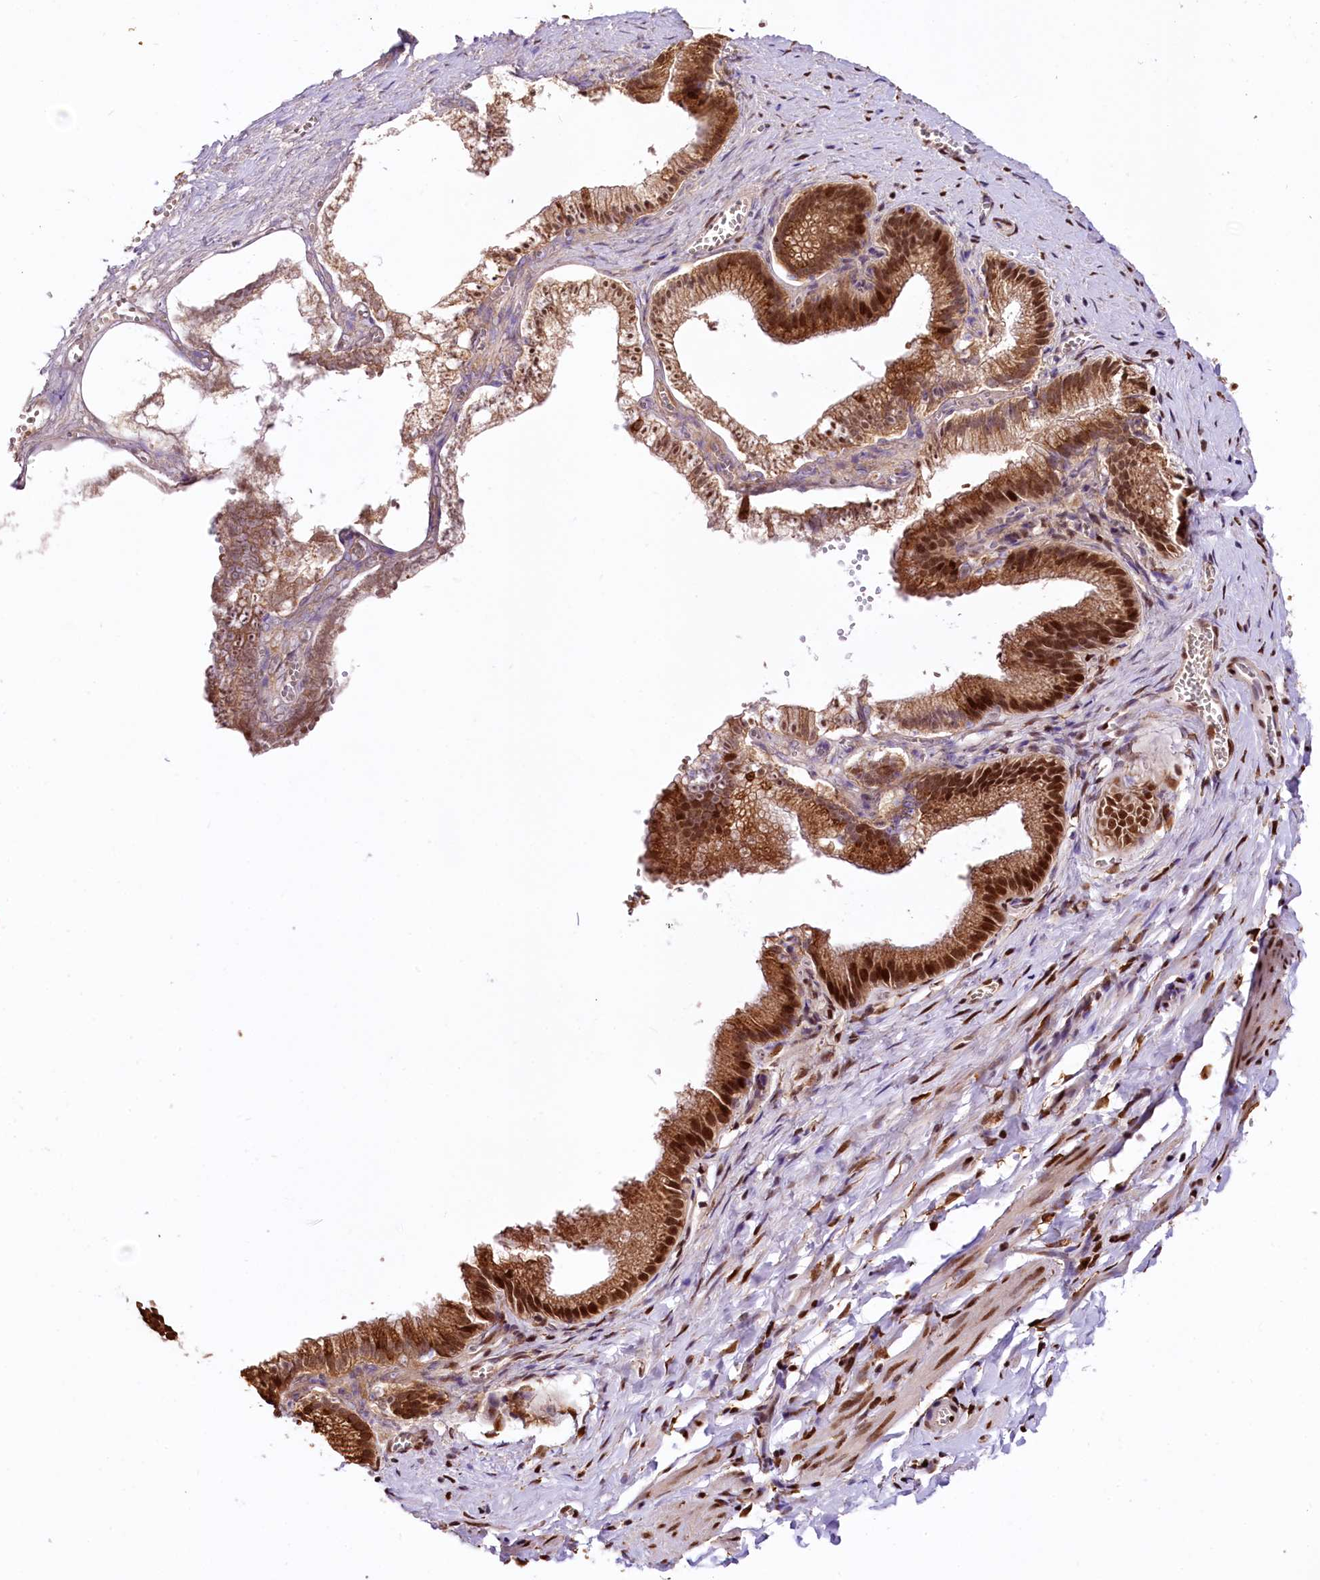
{"staining": {"intensity": "moderate", "quantity": ">75%", "location": "nuclear"}, "tissue": "adipose tissue", "cell_type": "Adipocytes", "image_type": "normal", "snomed": [{"axis": "morphology", "description": "Normal tissue, NOS"}, {"axis": "topography", "description": "Gallbladder"}, {"axis": "topography", "description": "Peripheral nerve tissue"}], "caption": "Adipocytes display medium levels of moderate nuclear staining in about >75% of cells in benign adipose tissue.", "gene": "PDS5B", "patient": {"sex": "male", "age": 38}}